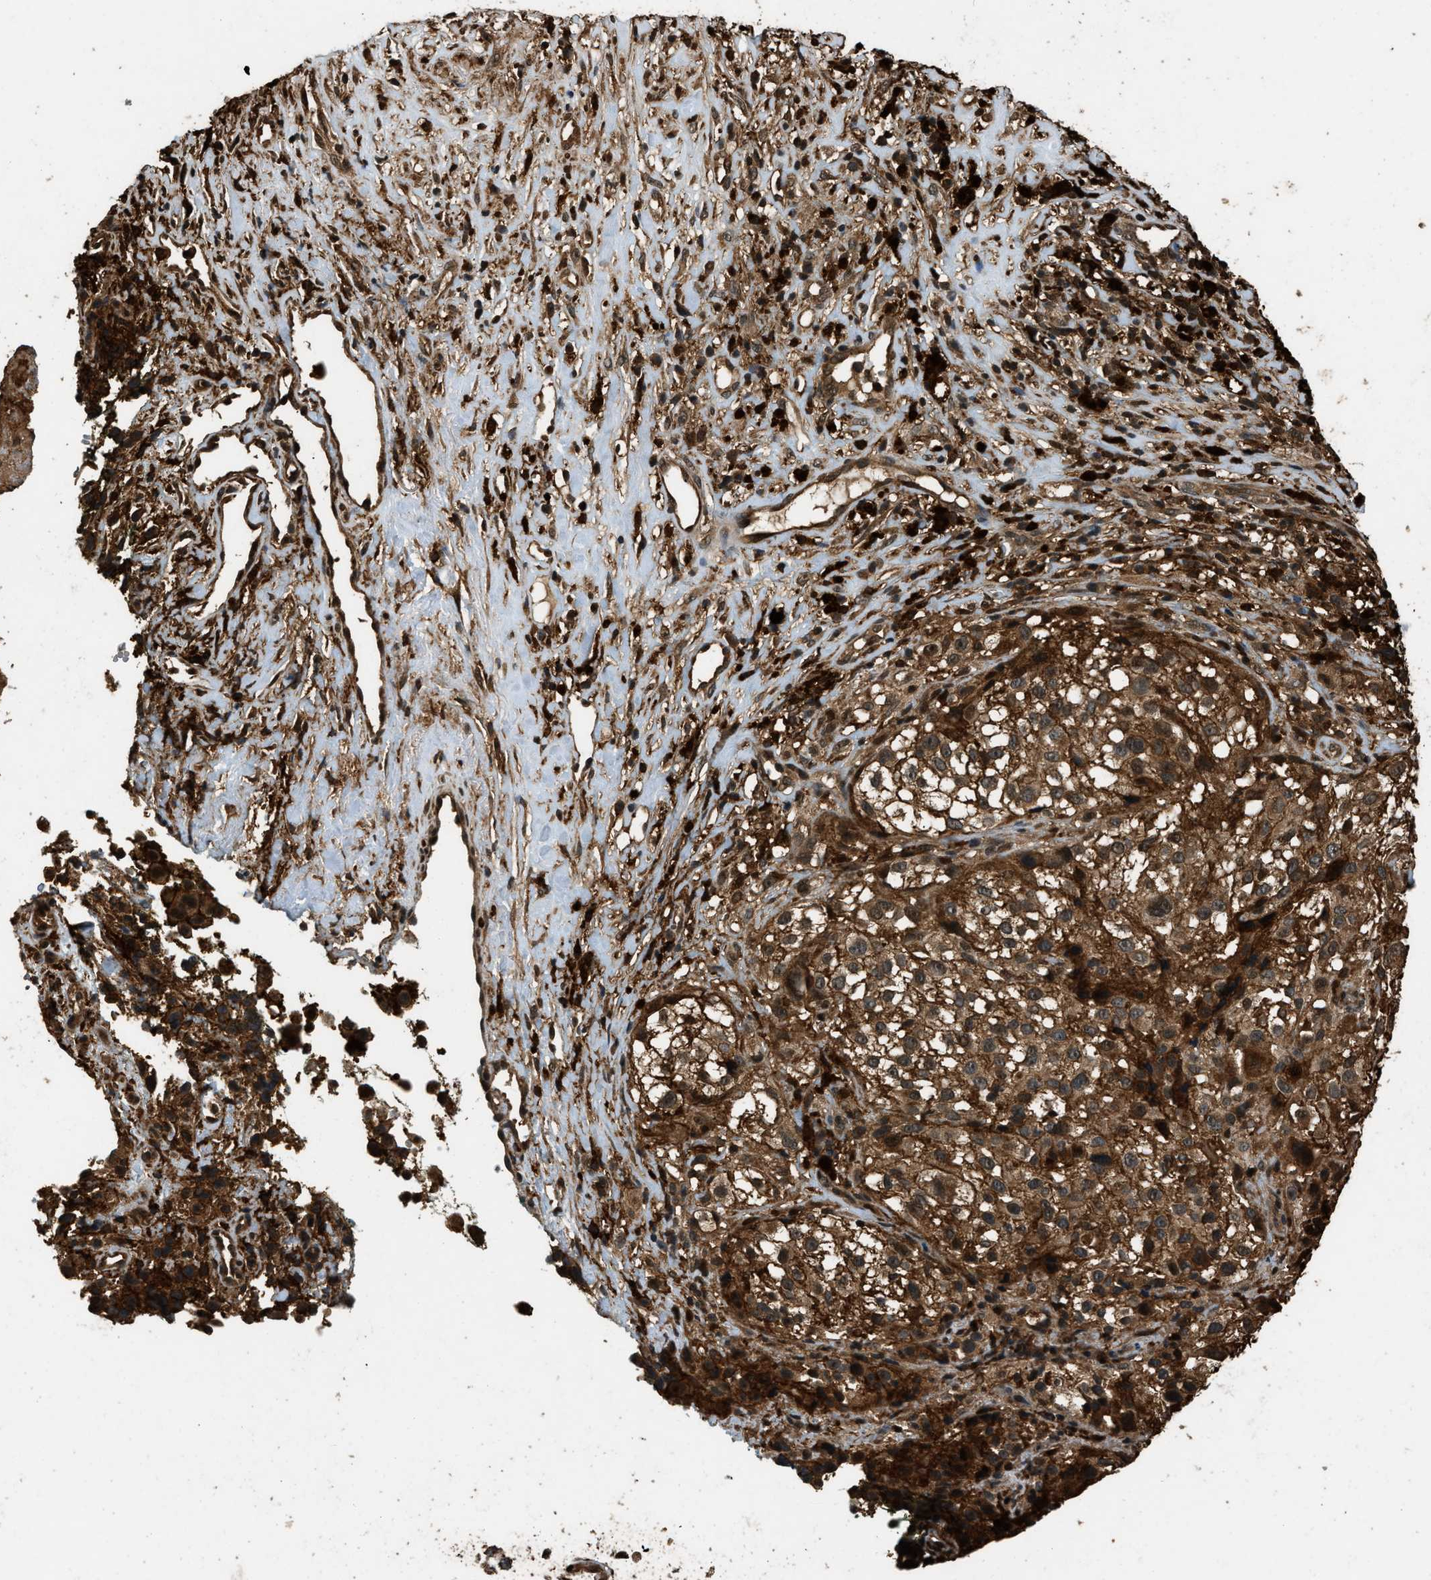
{"staining": {"intensity": "moderate", "quantity": ">75%", "location": "cytoplasmic/membranous"}, "tissue": "melanoma", "cell_type": "Tumor cells", "image_type": "cancer", "snomed": [{"axis": "morphology", "description": "Necrosis, NOS"}, {"axis": "morphology", "description": "Malignant melanoma, NOS"}, {"axis": "topography", "description": "Skin"}], "caption": "Immunohistochemical staining of melanoma displays medium levels of moderate cytoplasmic/membranous expression in approximately >75% of tumor cells.", "gene": "RAP2A", "patient": {"sex": "female", "age": 87}}